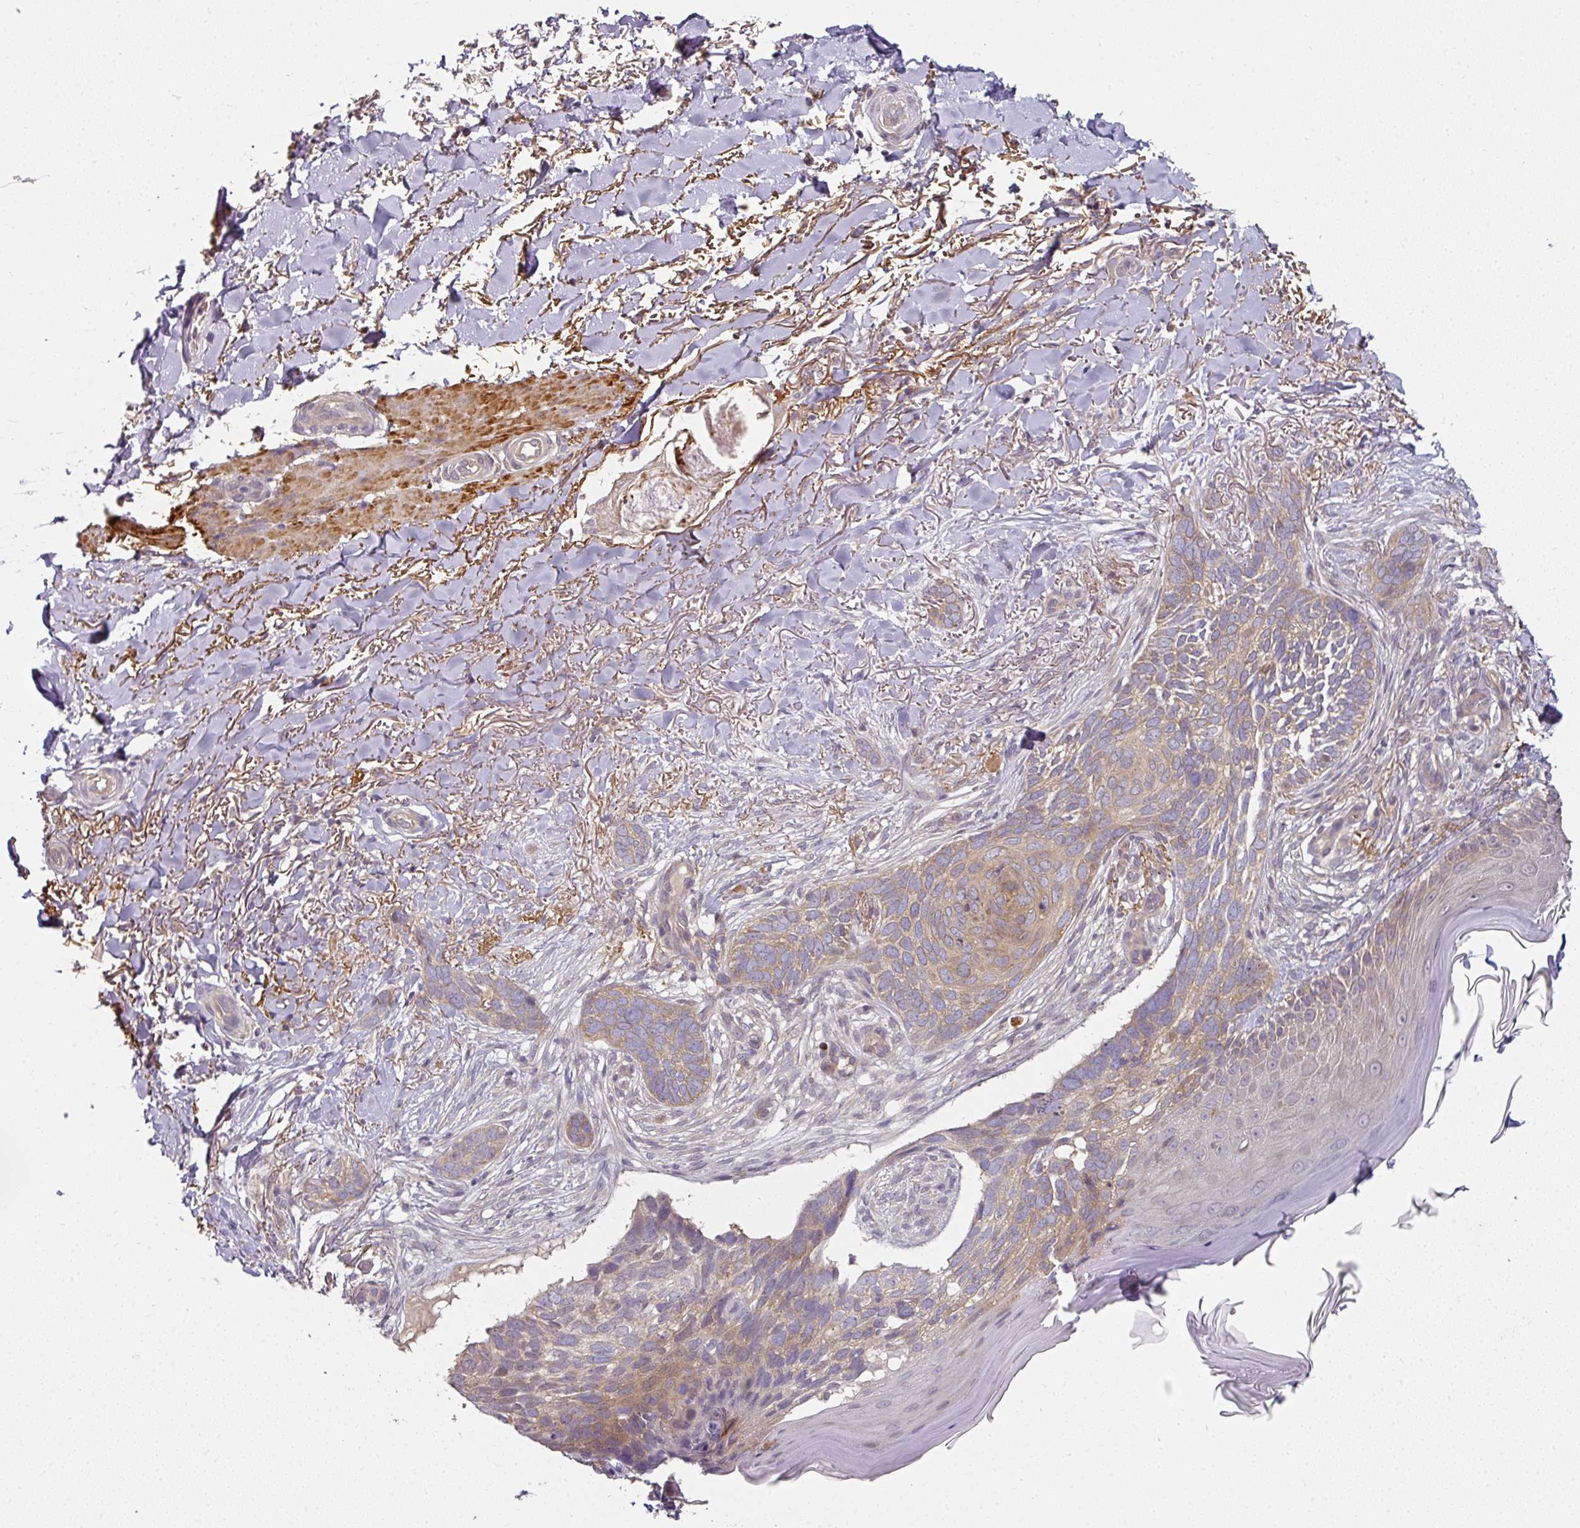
{"staining": {"intensity": "weak", "quantity": ">75%", "location": "cytoplasmic/membranous"}, "tissue": "skin cancer", "cell_type": "Tumor cells", "image_type": "cancer", "snomed": [{"axis": "morphology", "description": "Normal tissue, NOS"}, {"axis": "morphology", "description": "Basal cell carcinoma"}, {"axis": "topography", "description": "Skin"}], "caption": "Protein staining displays weak cytoplasmic/membranous staining in about >75% of tumor cells in basal cell carcinoma (skin).", "gene": "MAP2K2", "patient": {"sex": "female", "age": 67}}